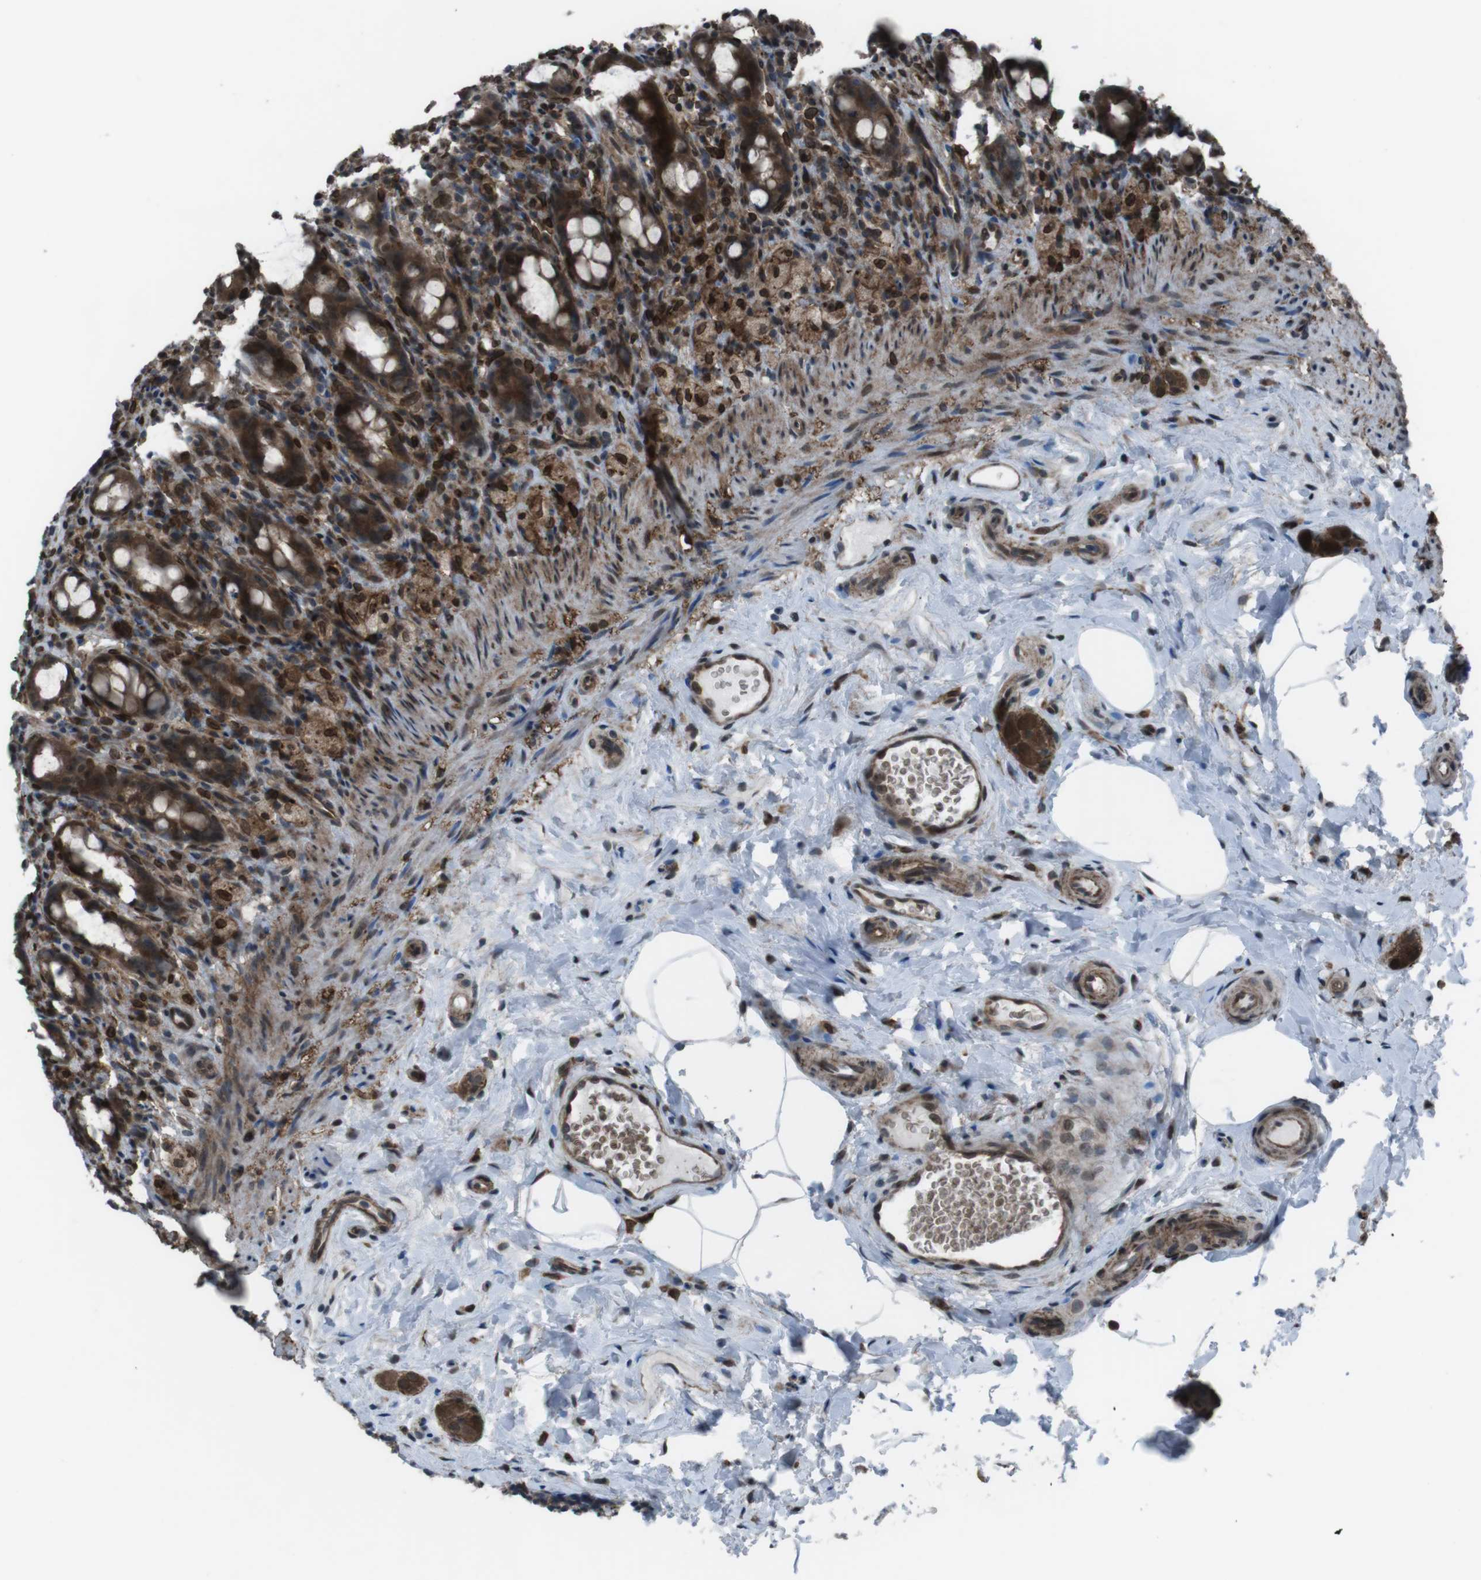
{"staining": {"intensity": "strong", "quantity": ">75%", "location": "cytoplasmic/membranous"}, "tissue": "rectum", "cell_type": "Glandular cells", "image_type": "normal", "snomed": [{"axis": "morphology", "description": "Normal tissue, NOS"}, {"axis": "topography", "description": "Rectum"}], "caption": "A high-resolution micrograph shows immunohistochemistry (IHC) staining of benign rectum, which demonstrates strong cytoplasmic/membranous staining in about >75% of glandular cells.", "gene": "GDF10", "patient": {"sex": "male", "age": 44}}